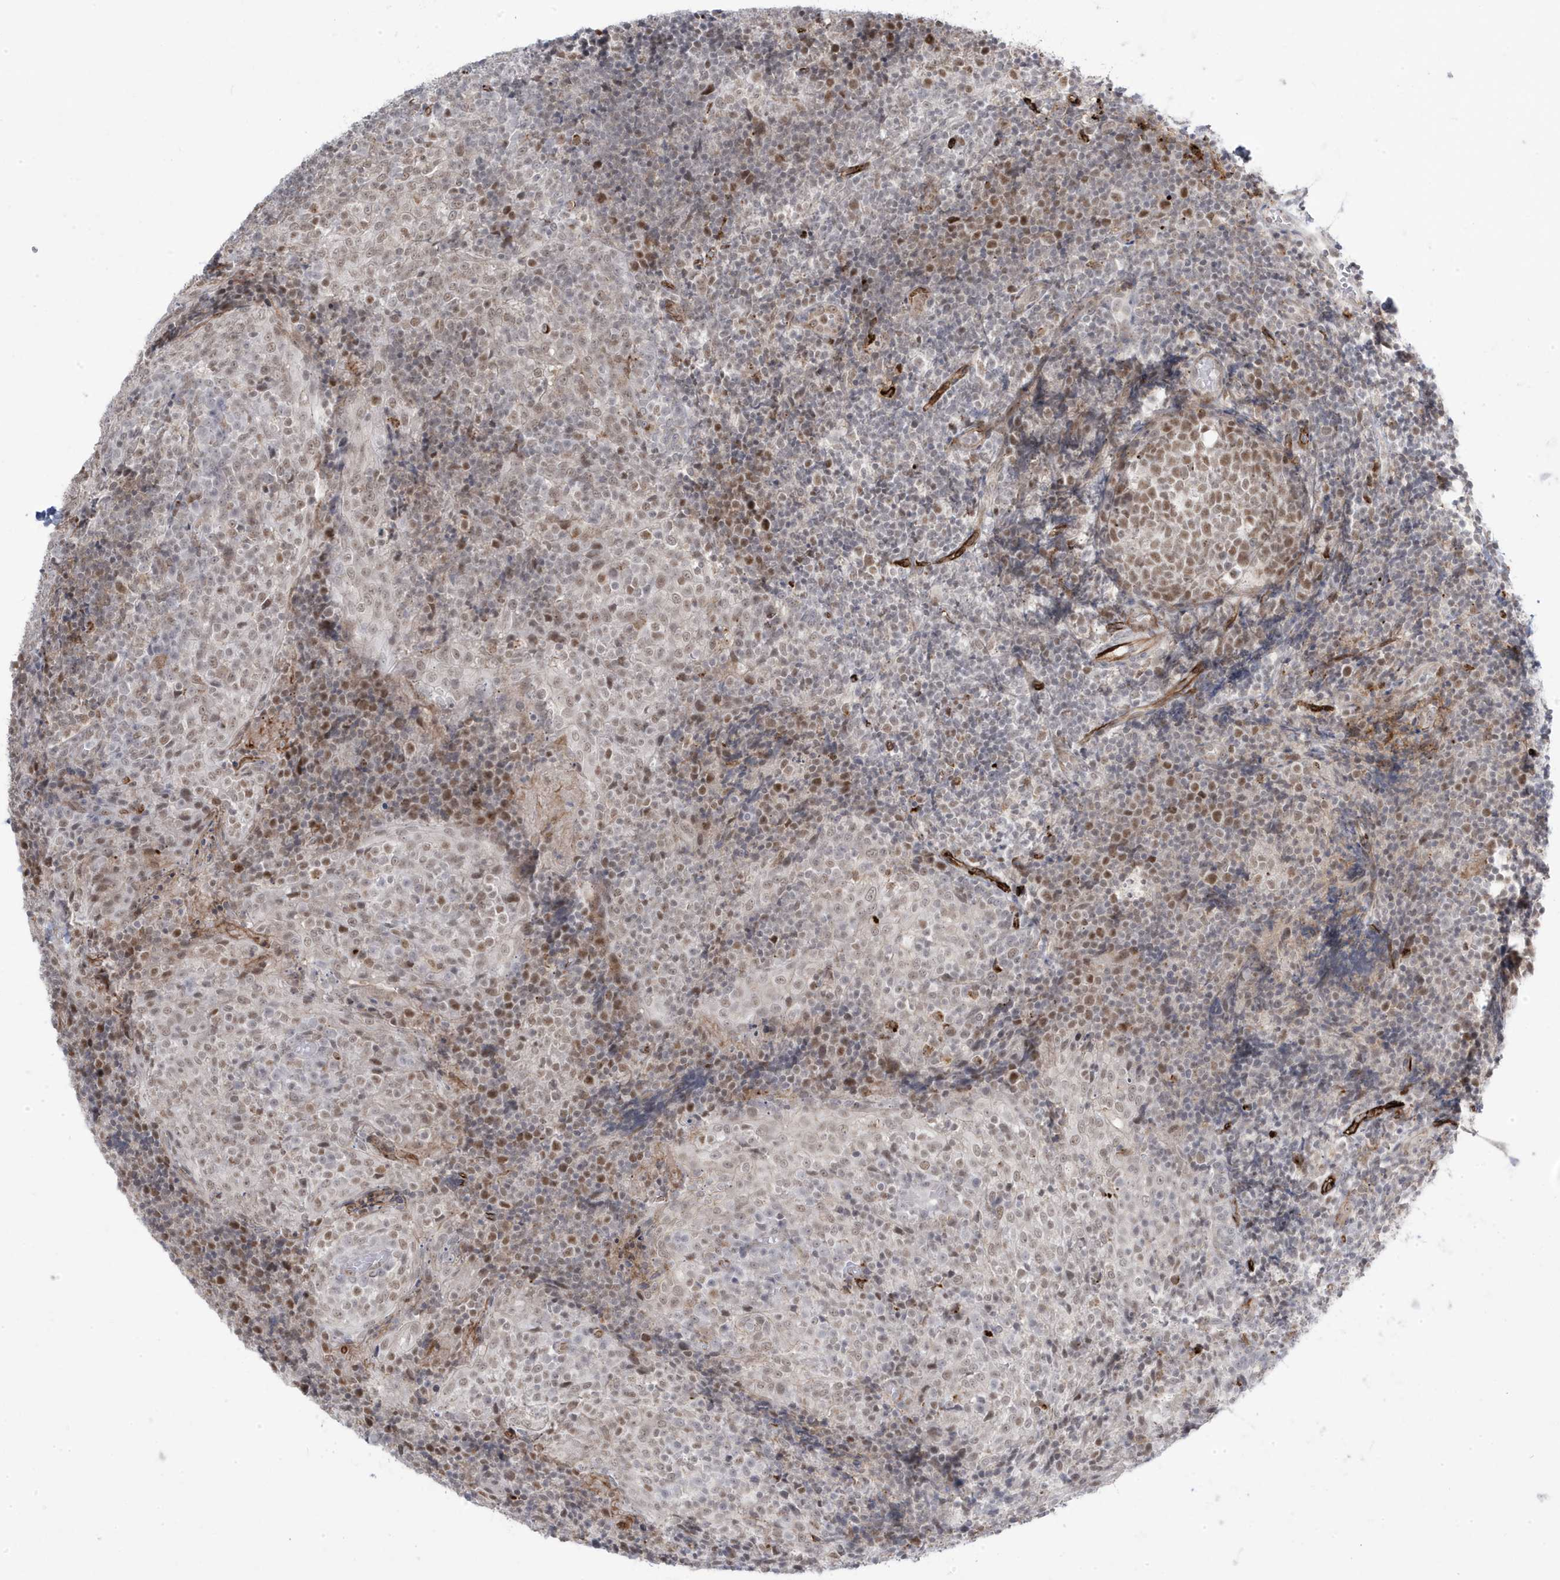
{"staining": {"intensity": "moderate", "quantity": ">75%", "location": "nuclear"}, "tissue": "tonsil", "cell_type": "Germinal center cells", "image_type": "normal", "snomed": [{"axis": "morphology", "description": "Normal tissue, NOS"}, {"axis": "topography", "description": "Tonsil"}], "caption": "Immunohistochemical staining of benign tonsil exhibits medium levels of moderate nuclear expression in approximately >75% of germinal center cells. (DAB (3,3'-diaminobenzidine) IHC, brown staining for protein, blue staining for nuclei).", "gene": "ADAMTSL3", "patient": {"sex": "female", "age": 19}}